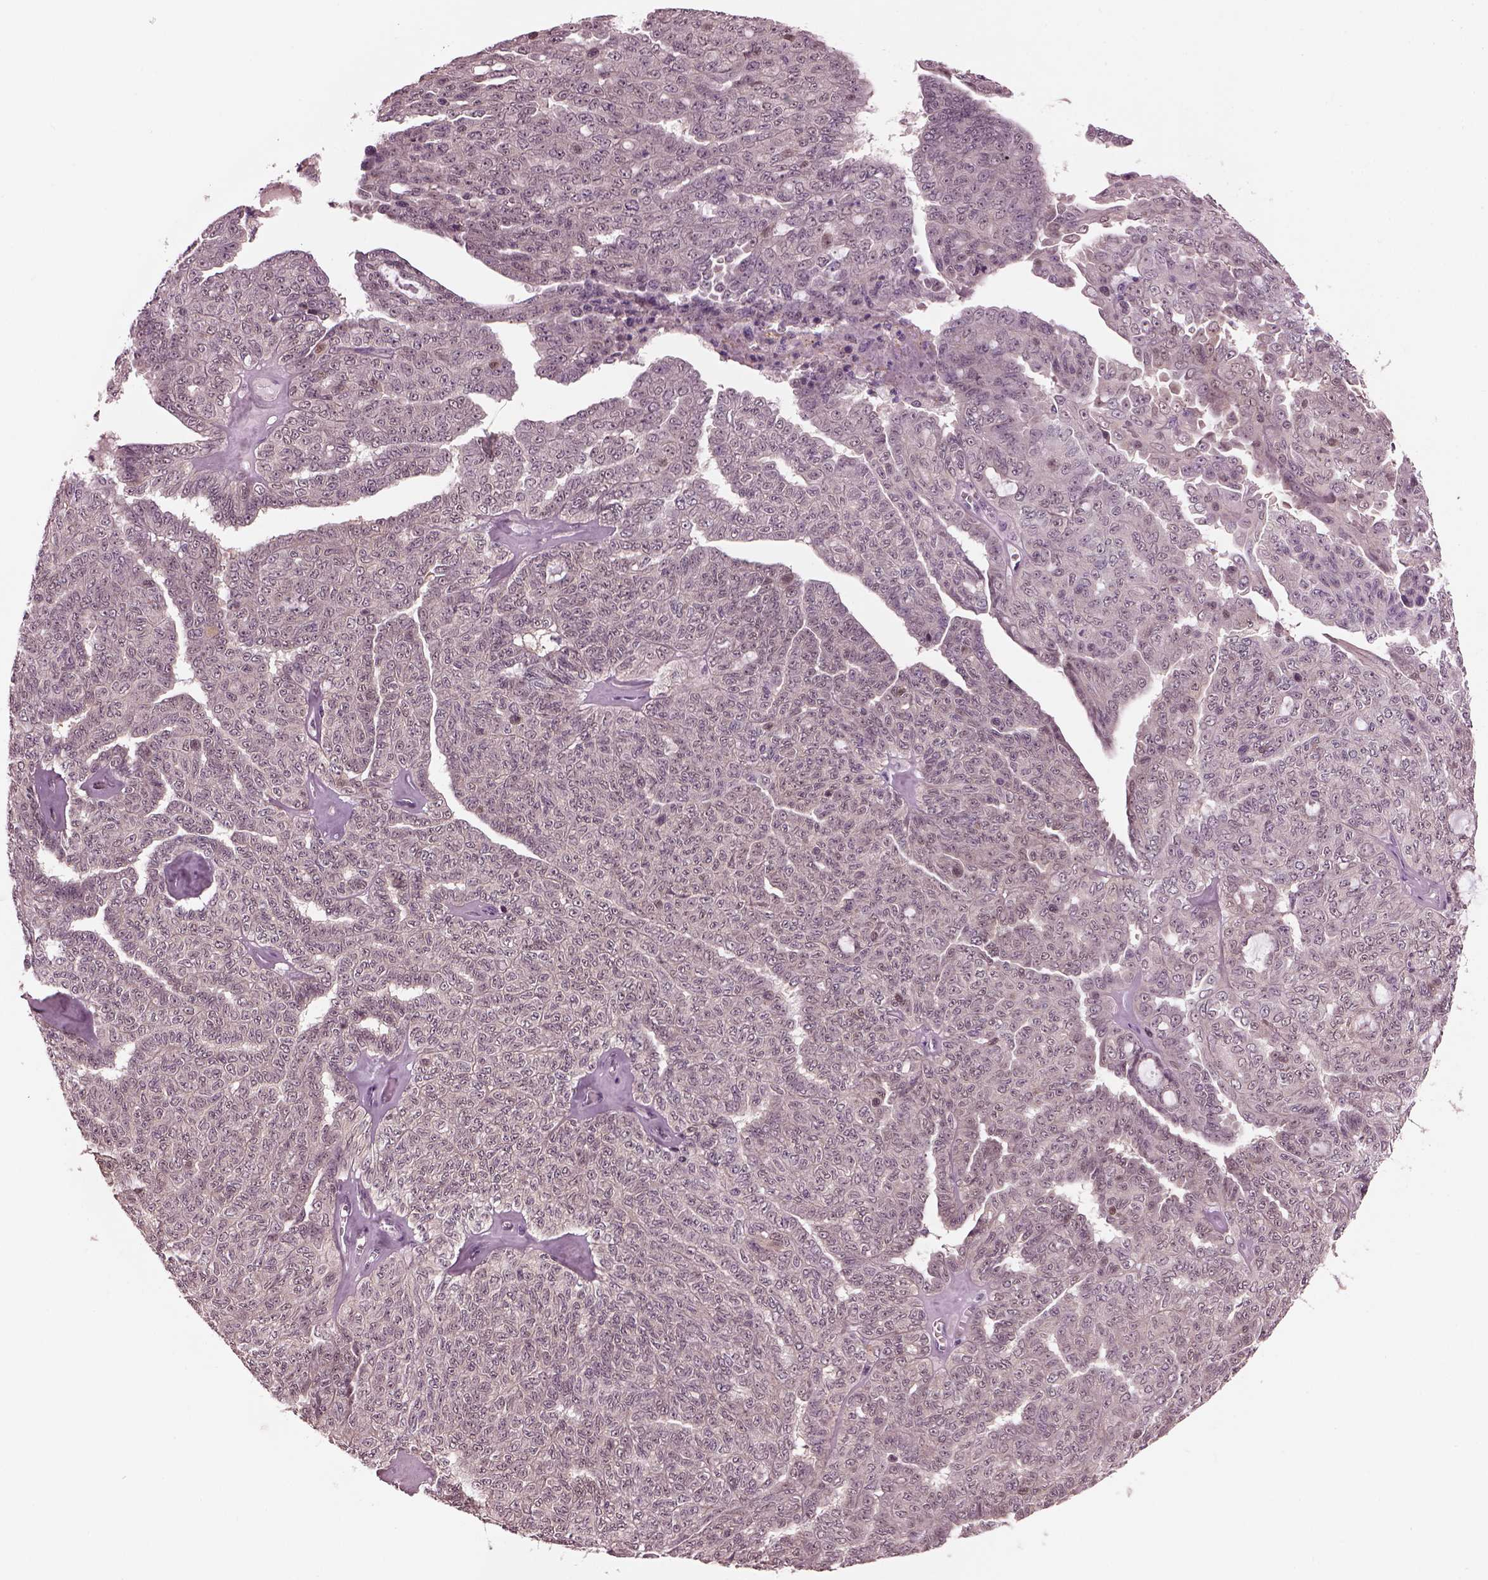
{"staining": {"intensity": "negative", "quantity": "none", "location": "none"}, "tissue": "ovarian cancer", "cell_type": "Tumor cells", "image_type": "cancer", "snomed": [{"axis": "morphology", "description": "Cystadenocarcinoma, serous, NOS"}, {"axis": "topography", "description": "Ovary"}], "caption": "Ovarian serous cystadenocarcinoma was stained to show a protein in brown. There is no significant staining in tumor cells.", "gene": "SRI", "patient": {"sex": "female", "age": 71}}